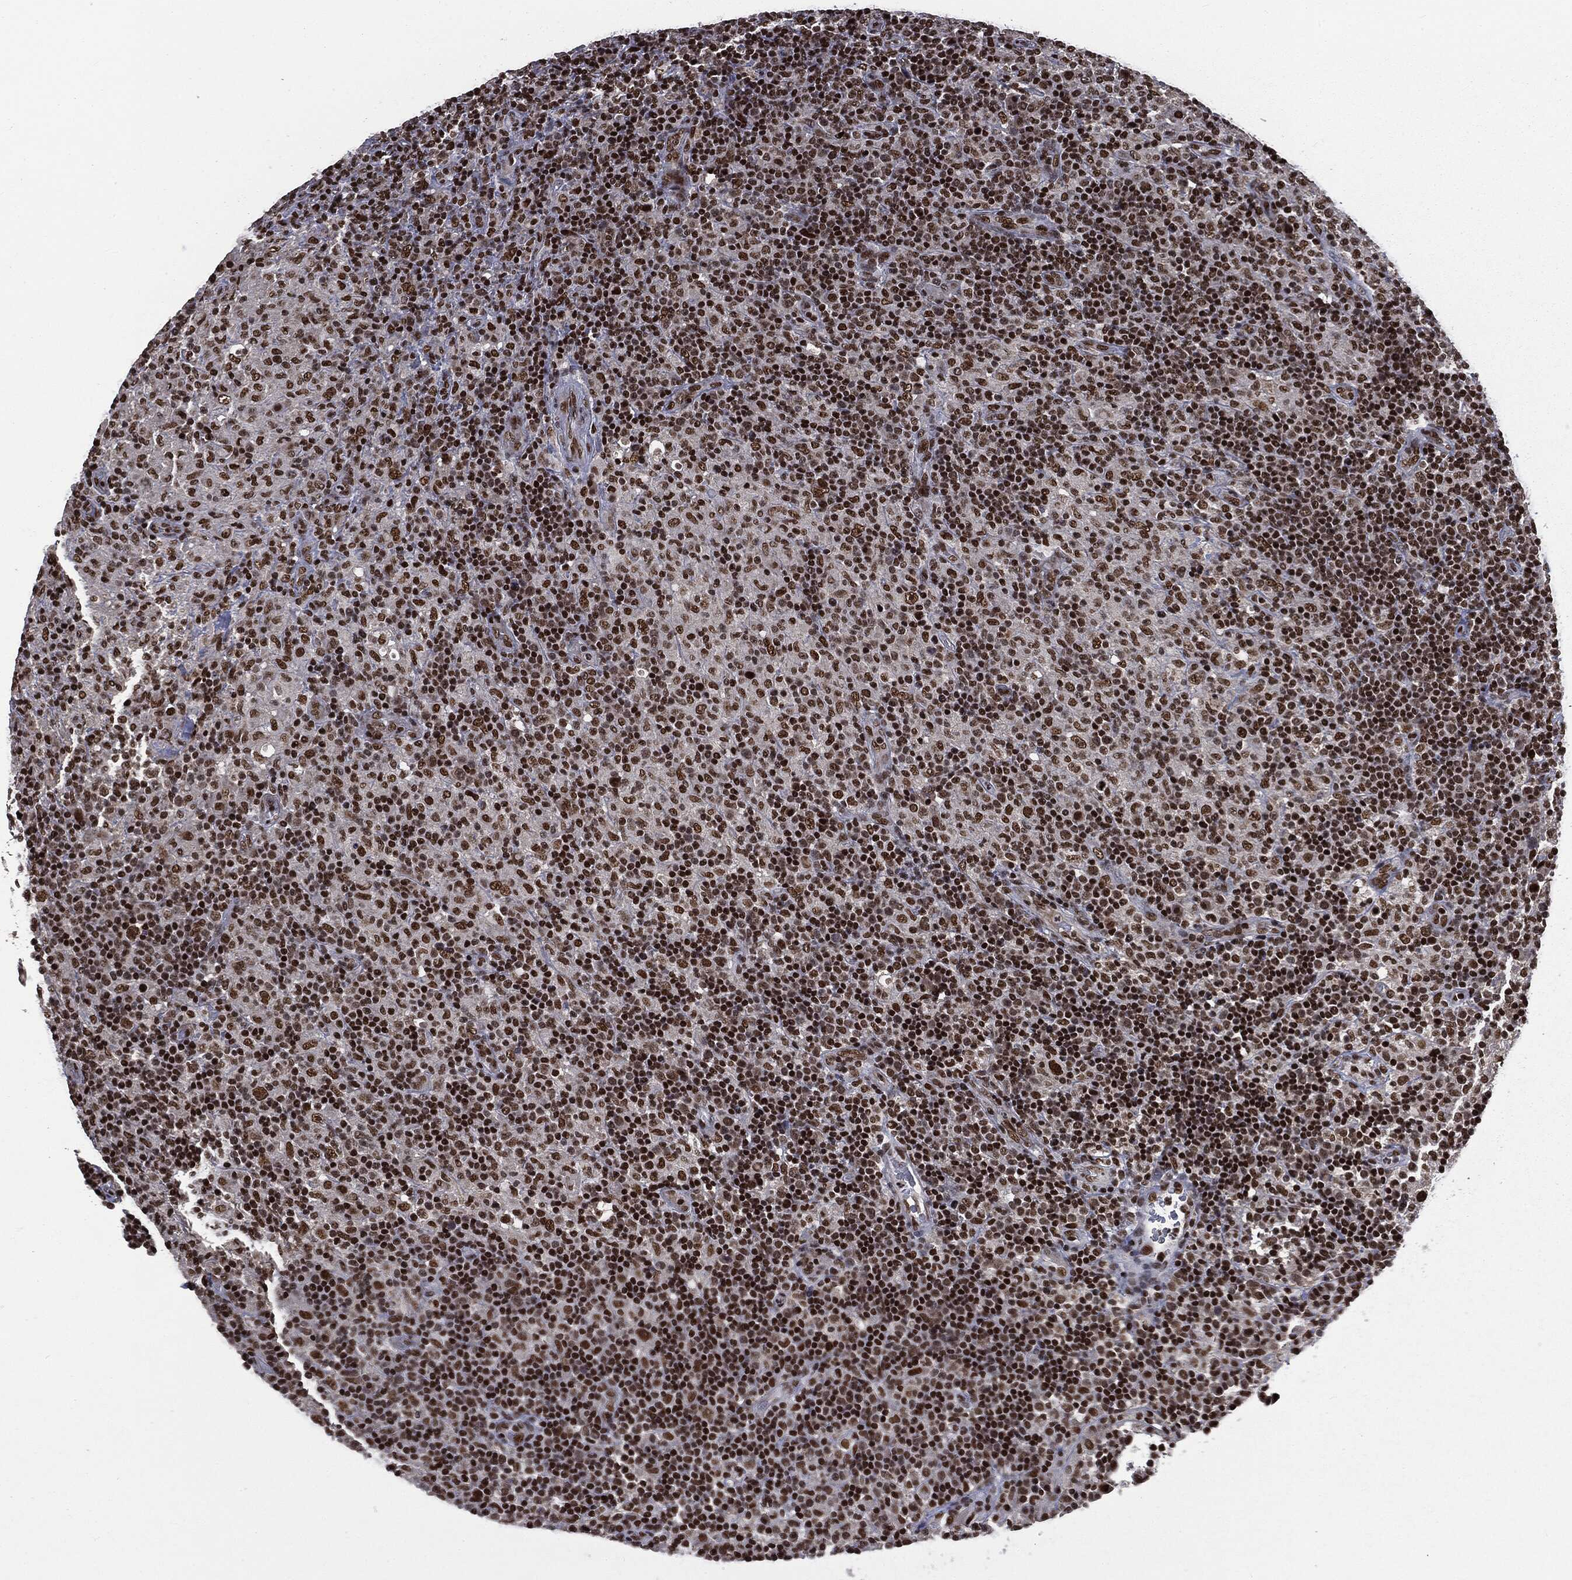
{"staining": {"intensity": "moderate", "quantity": ">75%", "location": "nuclear"}, "tissue": "lymphoma", "cell_type": "Tumor cells", "image_type": "cancer", "snomed": [{"axis": "morphology", "description": "Hodgkin's disease, NOS"}, {"axis": "topography", "description": "Lymph node"}], "caption": "The immunohistochemical stain highlights moderate nuclear expression in tumor cells of Hodgkin's disease tissue. (DAB (3,3'-diaminobenzidine) IHC, brown staining for protein, blue staining for nuclei).", "gene": "DPH2", "patient": {"sex": "male", "age": 70}}